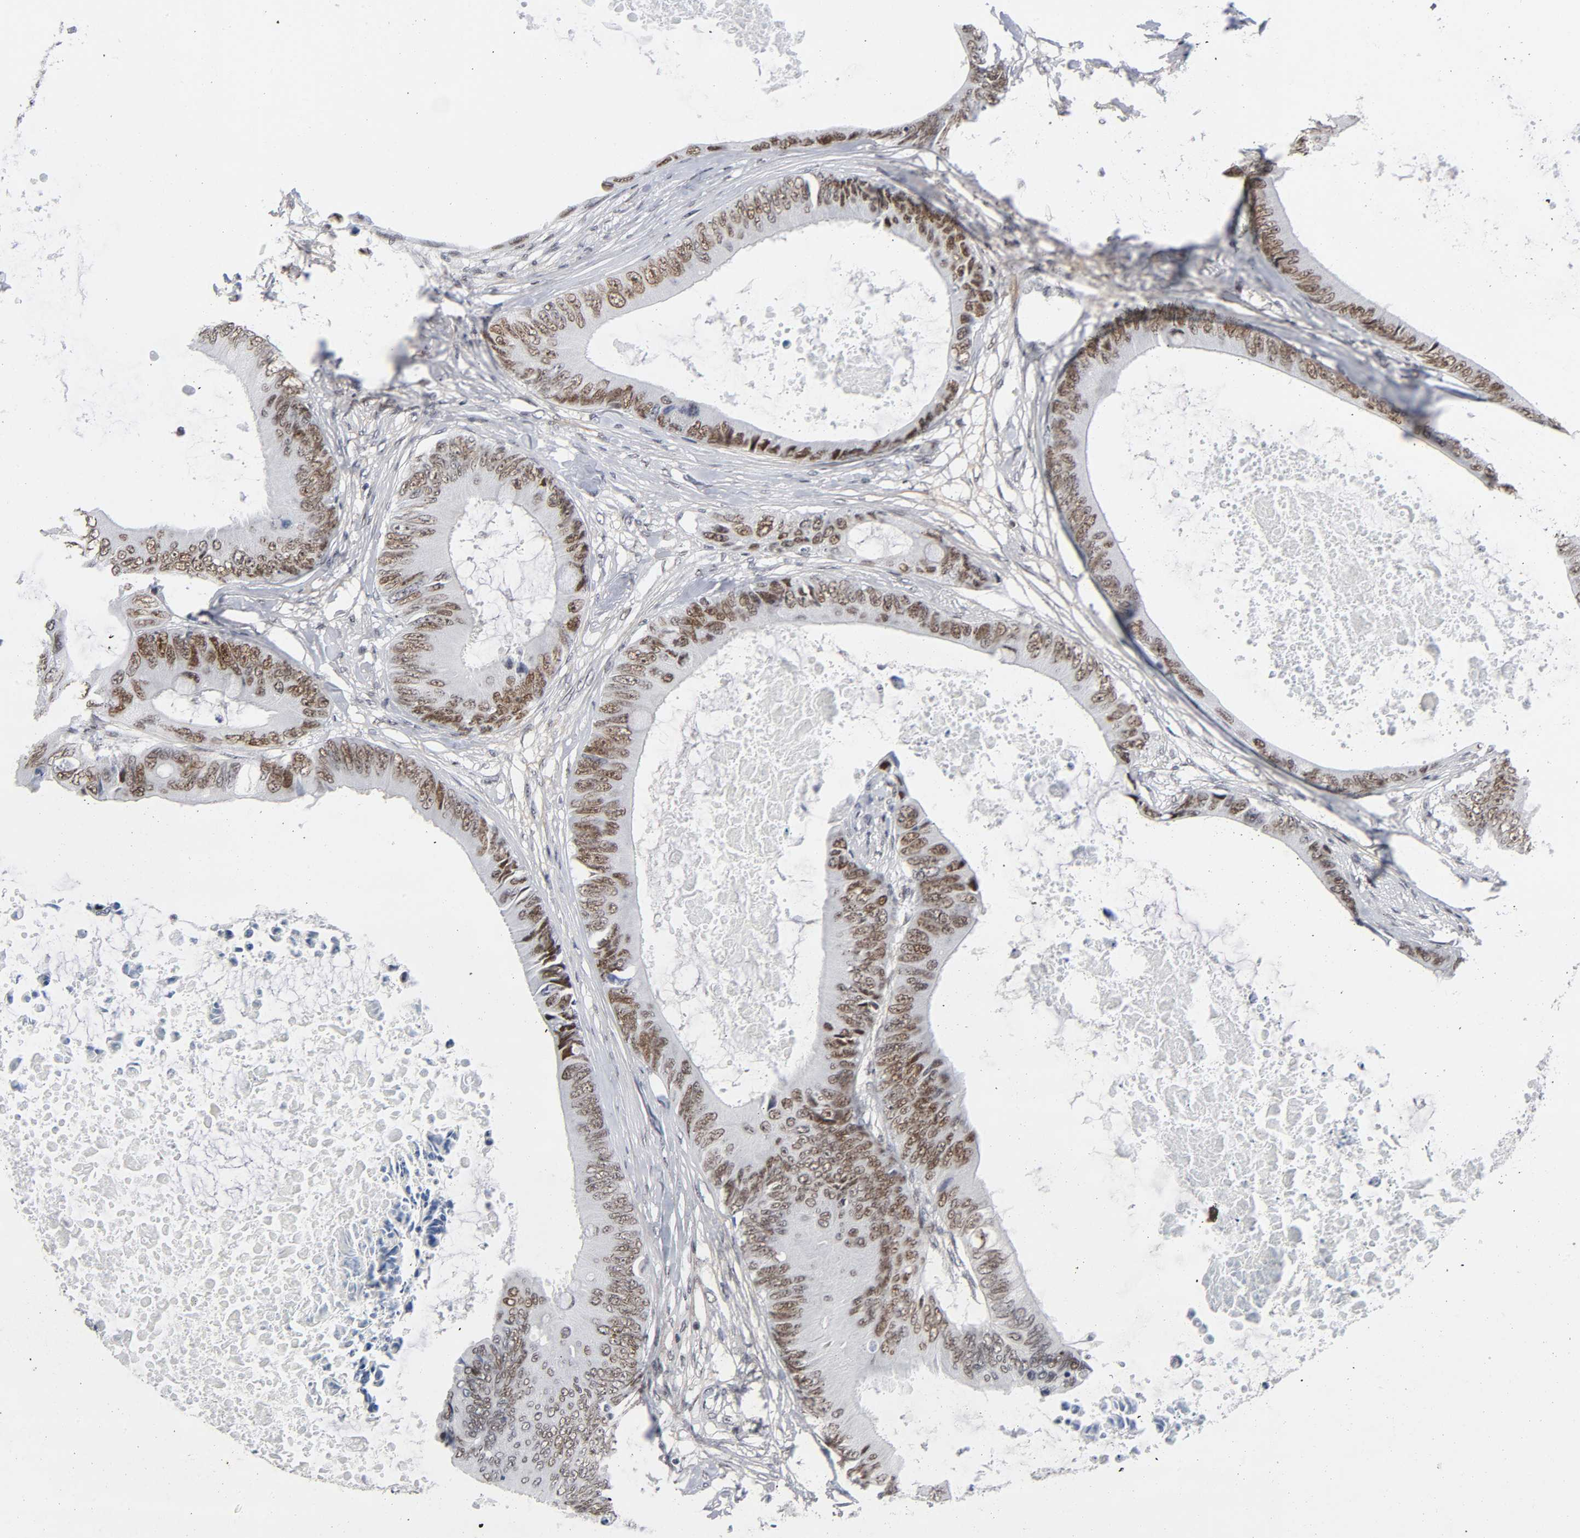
{"staining": {"intensity": "weak", "quantity": ">75%", "location": "nuclear"}, "tissue": "colorectal cancer", "cell_type": "Tumor cells", "image_type": "cancer", "snomed": [{"axis": "morphology", "description": "Normal tissue, NOS"}, {"axis": "morphology", "description": "Adenocarcinoma, NOS"}, {"axis": "topography", "description": "Rectum"}, {"axis": "topography", "description": "Peripheral nerve tissue"}], "caption": "Protein expression analysis of human colorectal cancer (adenocarcinoma) reveals weak nuclear expression in about >75% of tumor cells.", "gene": "DIDO1", "patient": {"sex": "female", "age": 77}}